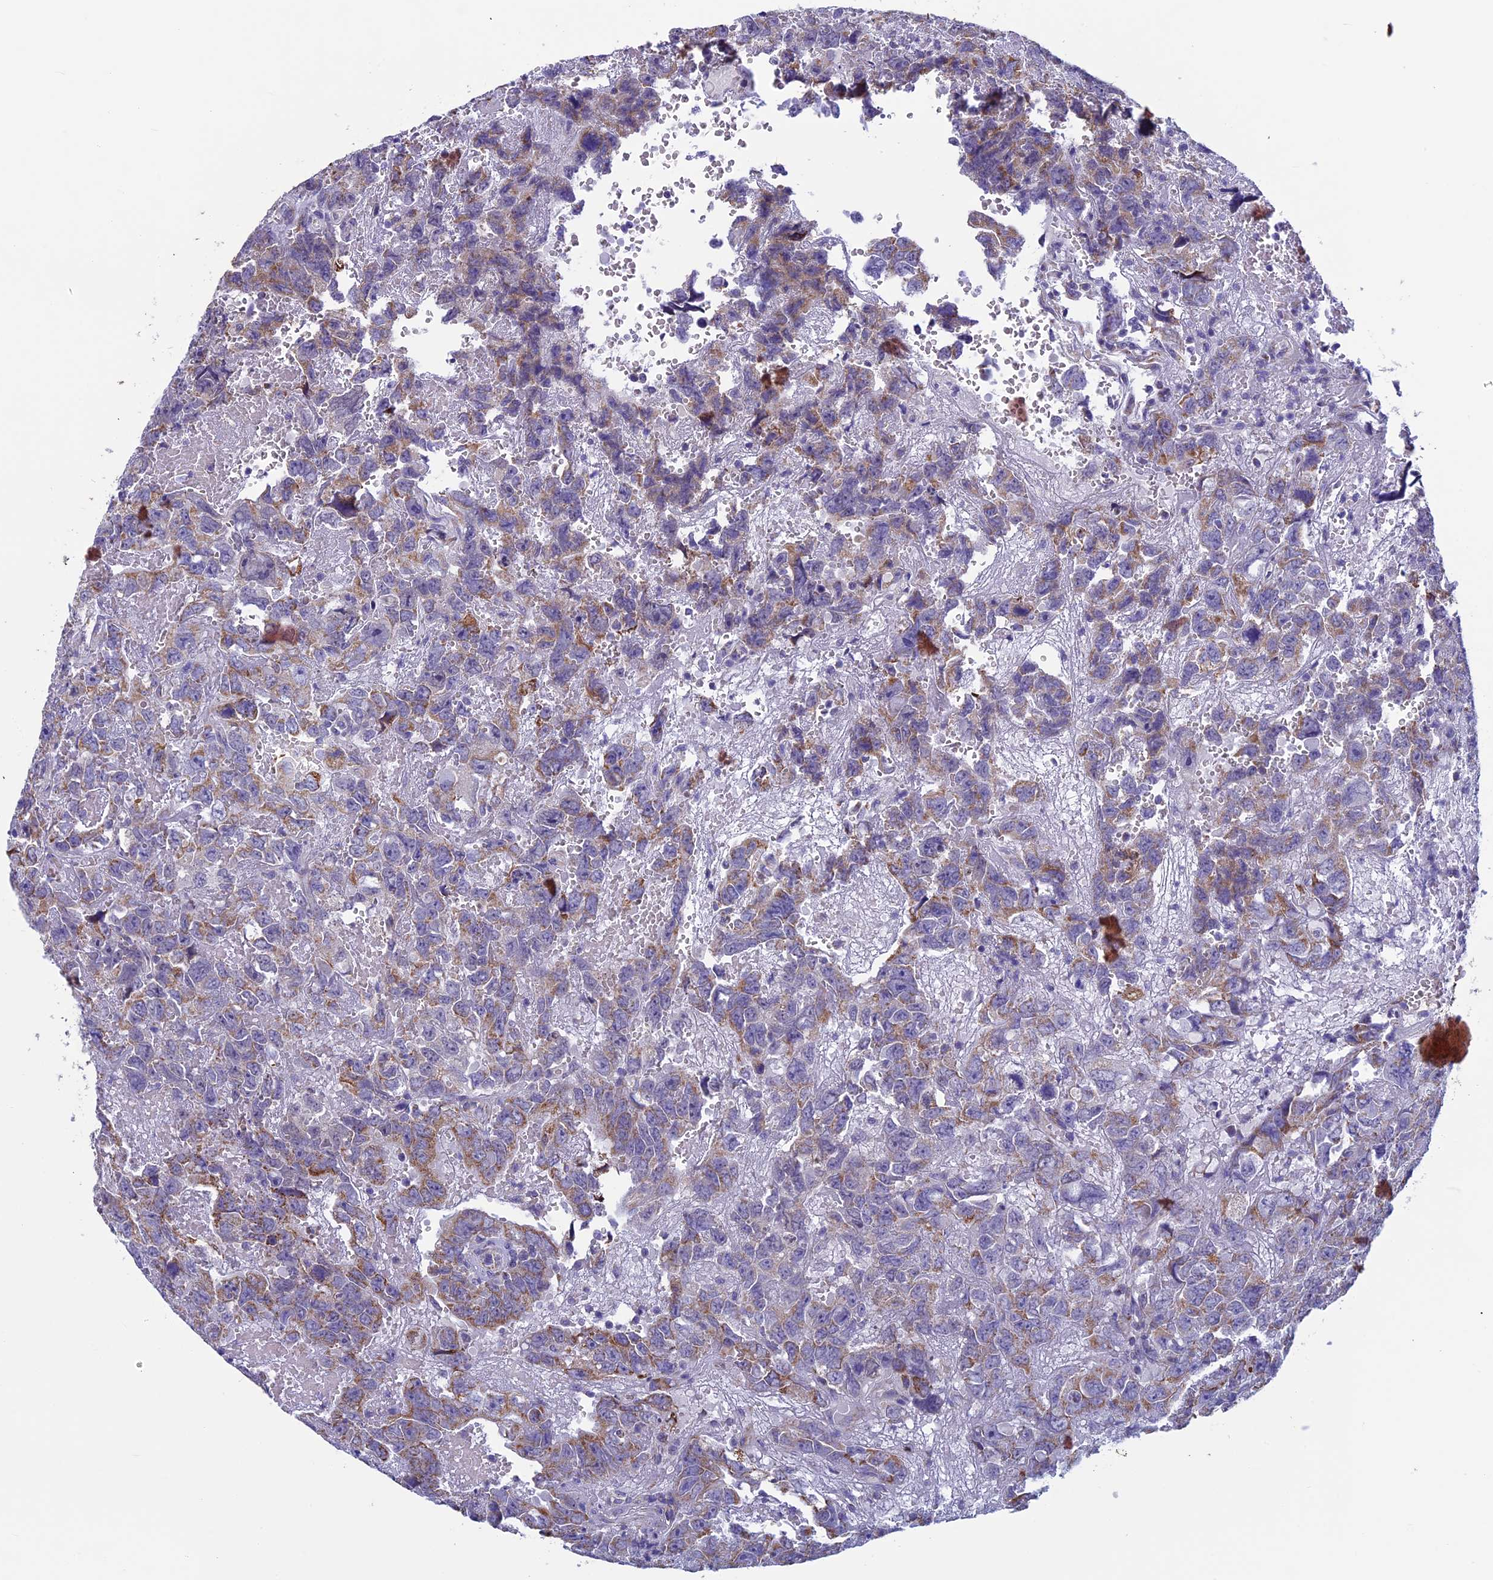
{"staining": {"intensity": "moderate", "quantity": ">75%", "location": "cytoplasmic/membranous"}, "tissue": "testis cancer", "cell_type": "Tumor cells", "image_type": "cancer", "snomed": [{"axis": "morphology", "description": "Carcinoma, Embryonal, NOS"}, {"axis": "topography", "description": "Testis"}], "caption": "Immunohistochemistry (IHC) staining of testis cancer (embryonal carcinoma), which displays medium levels of moderate cytoplasmic/membranous positivity in approximately >75% of tumor cells indicating moderate cytoplasmic/membranous protein expression. The staining was performed using DAB (brown) for protein detection and nuclei were counterstained in hematoxylin (blue).", "gene": "MFSD12", "patient": {"sex": "male", "age": 45}}